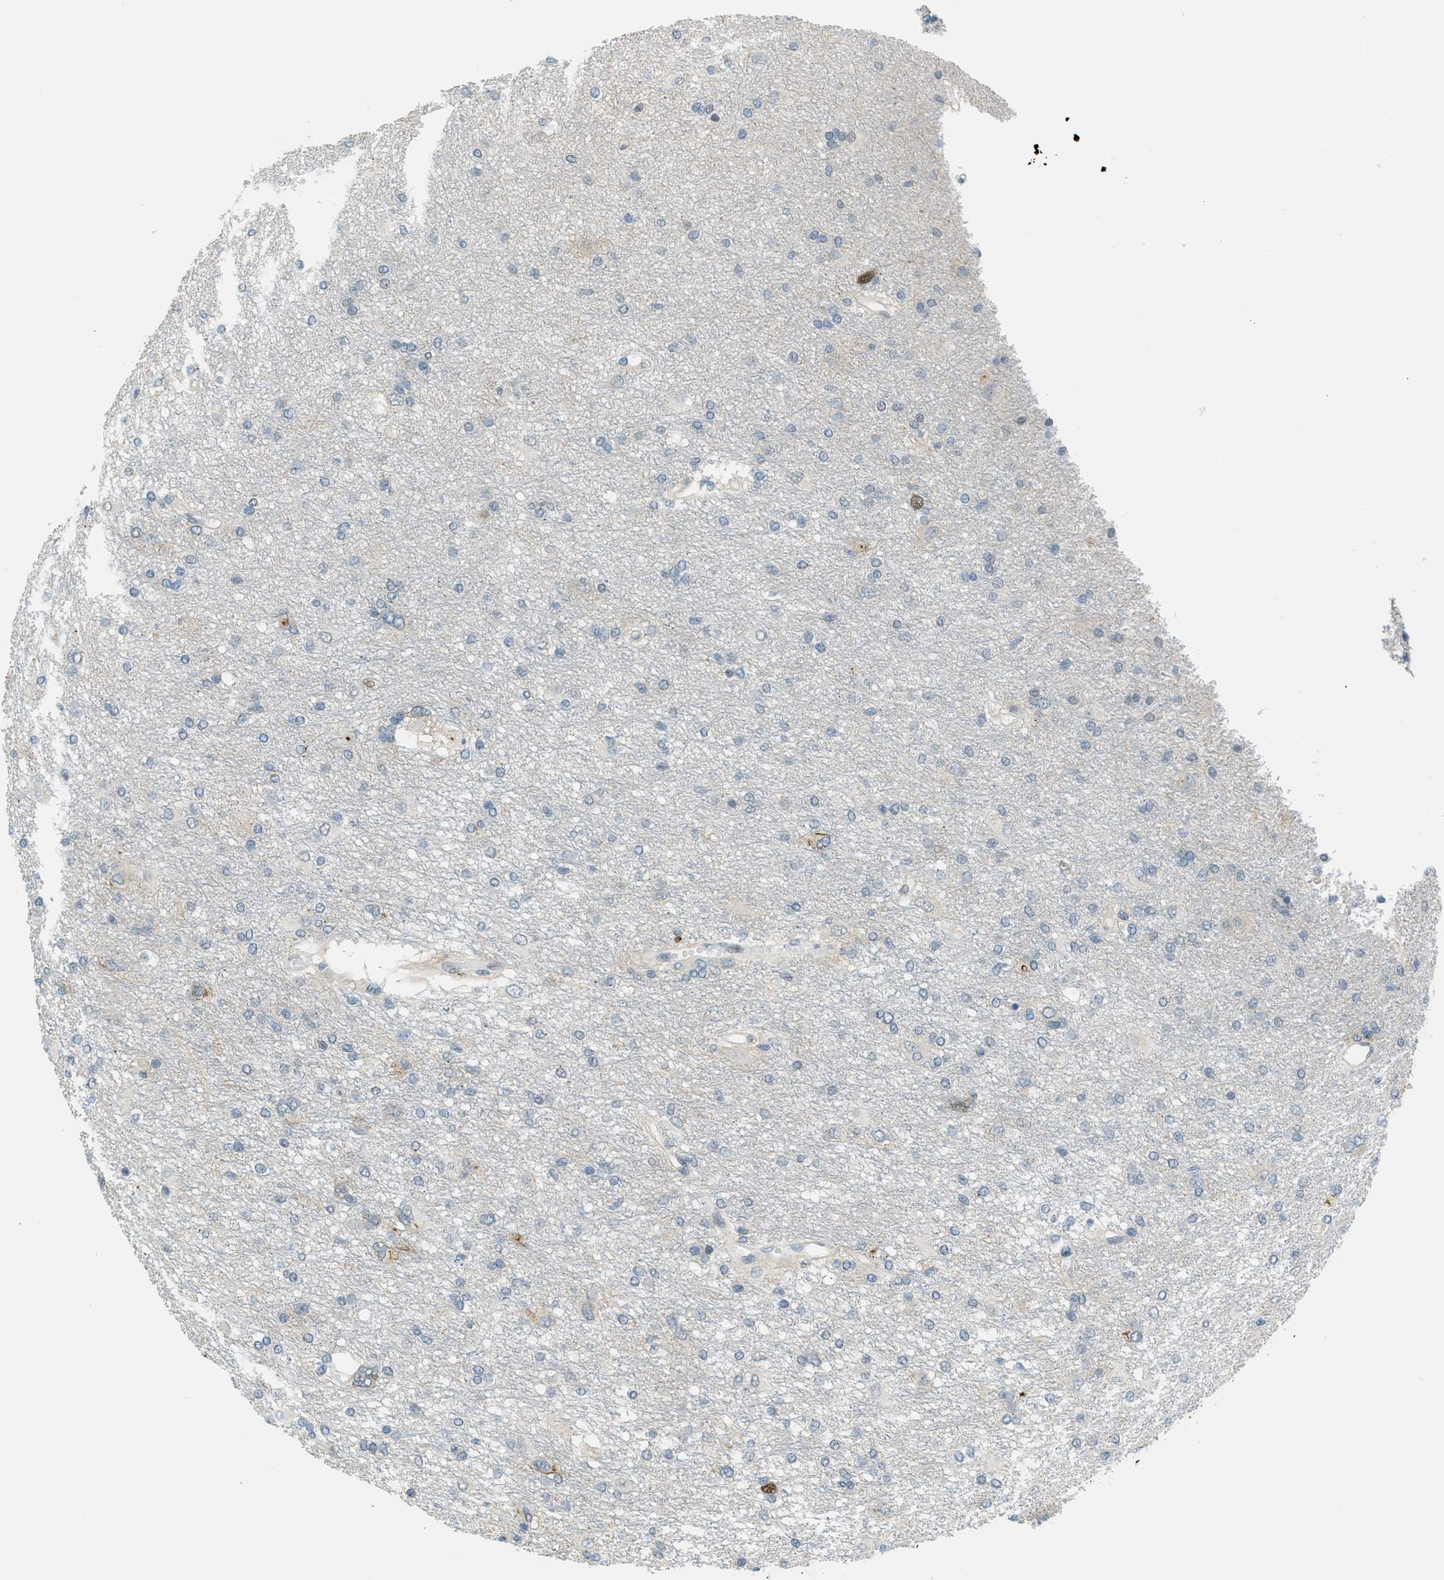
{"staining": {"intensity": "negative", "quantity": "none", "location": "none"}, "tissue": "glioma", "cell_type": "Tumor cells", "image_type": "cancer", "snomed": [{"axis": "morphology", "description": "Glioma, malignant, High grade"}, {"axis": "topography", "description": "Brain"}], "caption": "This is a micrograph of immunohistochemistry staining of malignant glioma (high-grade), which shows no positivity in tumor cells.", "gene": "TCF3", "patient": {"sex": "female", "age": 59}}